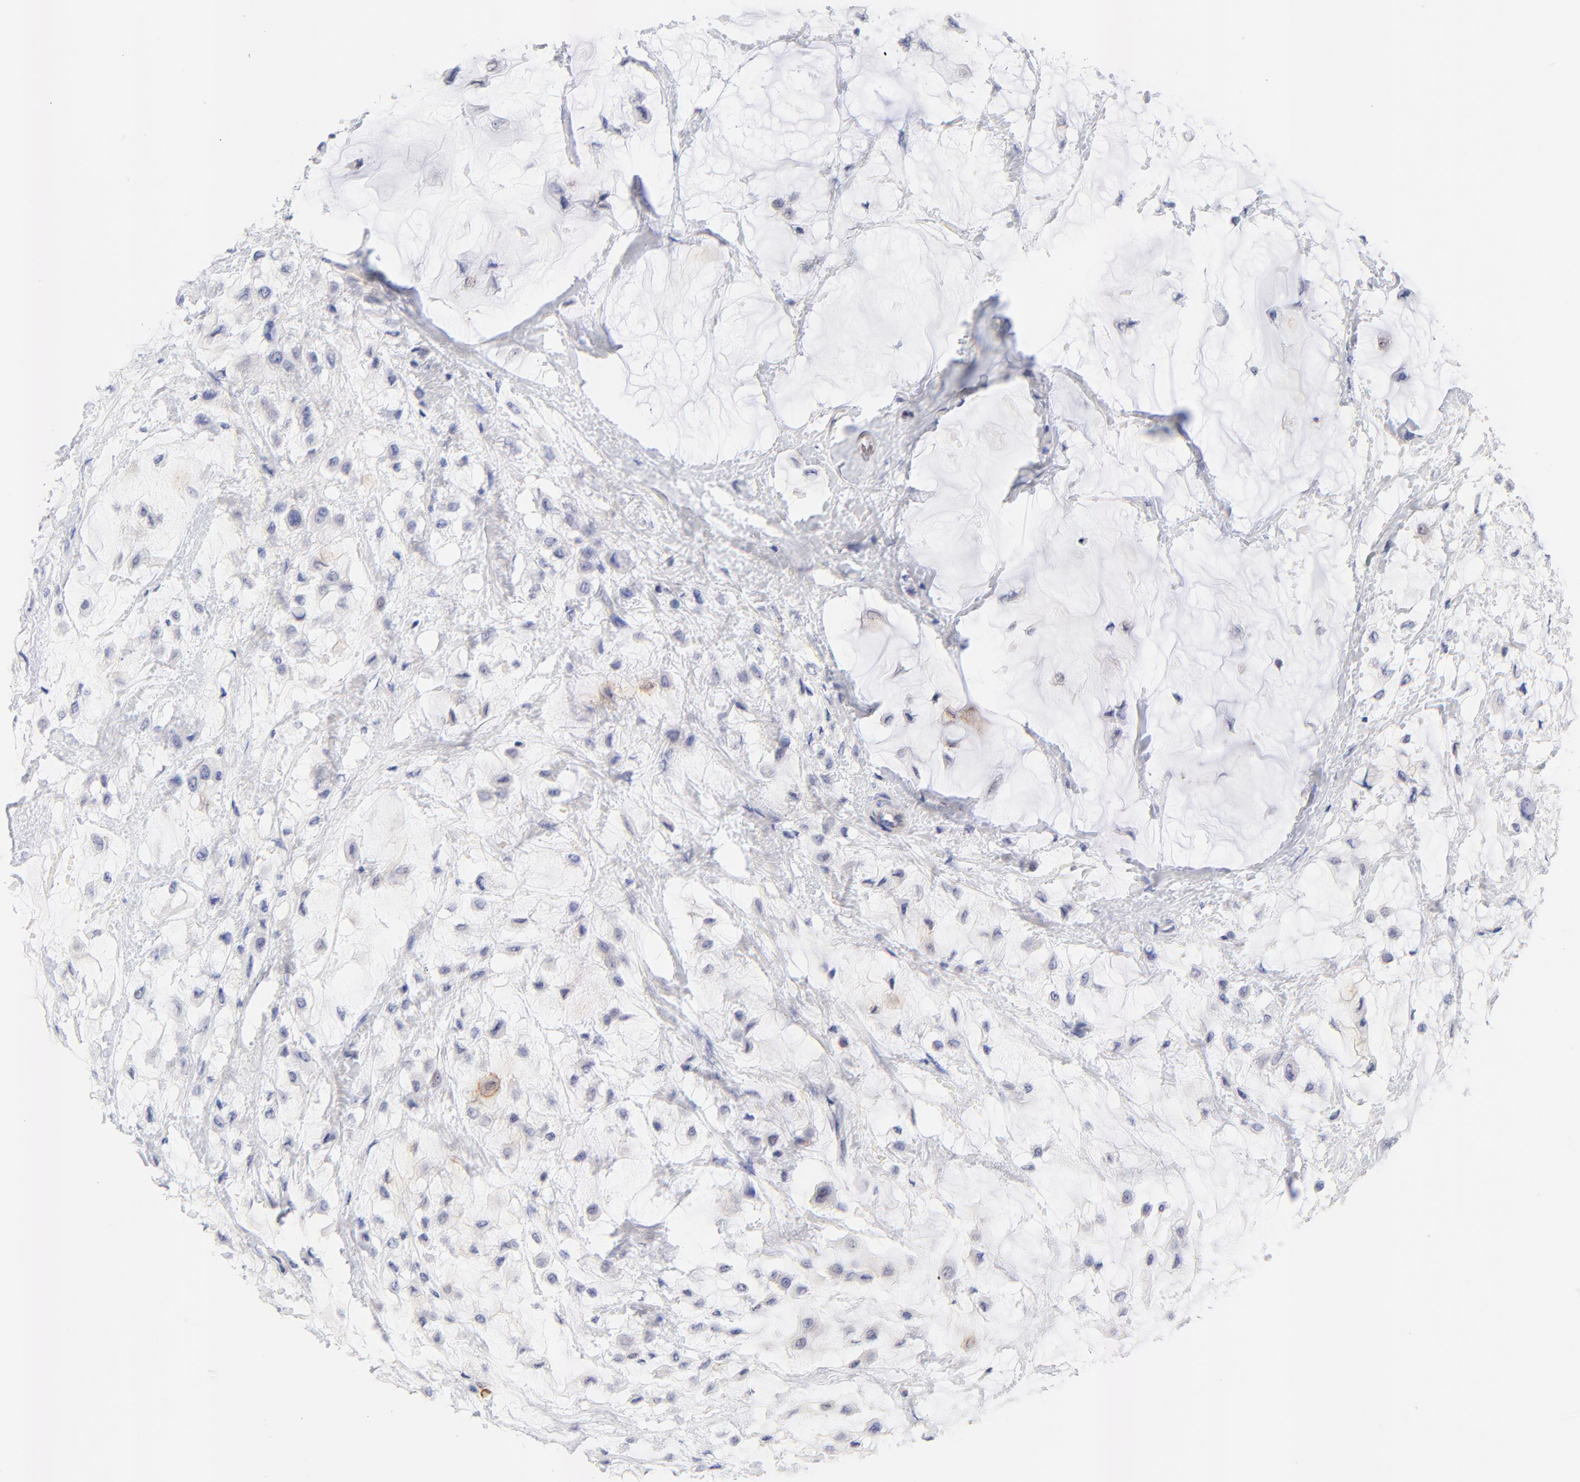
{"staining": {"intensity": "negative", "quantity": "none", "location": "none"}, "tissue": "breast cancer", "cell_type": "Tumor cells", "image_type": "cancer", "snomed": [{"axis": "morphology", "description": "Lobular carcinoma"}, {"axis": "topography", "description": "Breast"}], "caption": "Histopathology image shows no significant protein positivity in tumor cells of breast lobular carcinoma.", "gene": "FAM117B", "patient": {"sex": "female", "age": 85}}